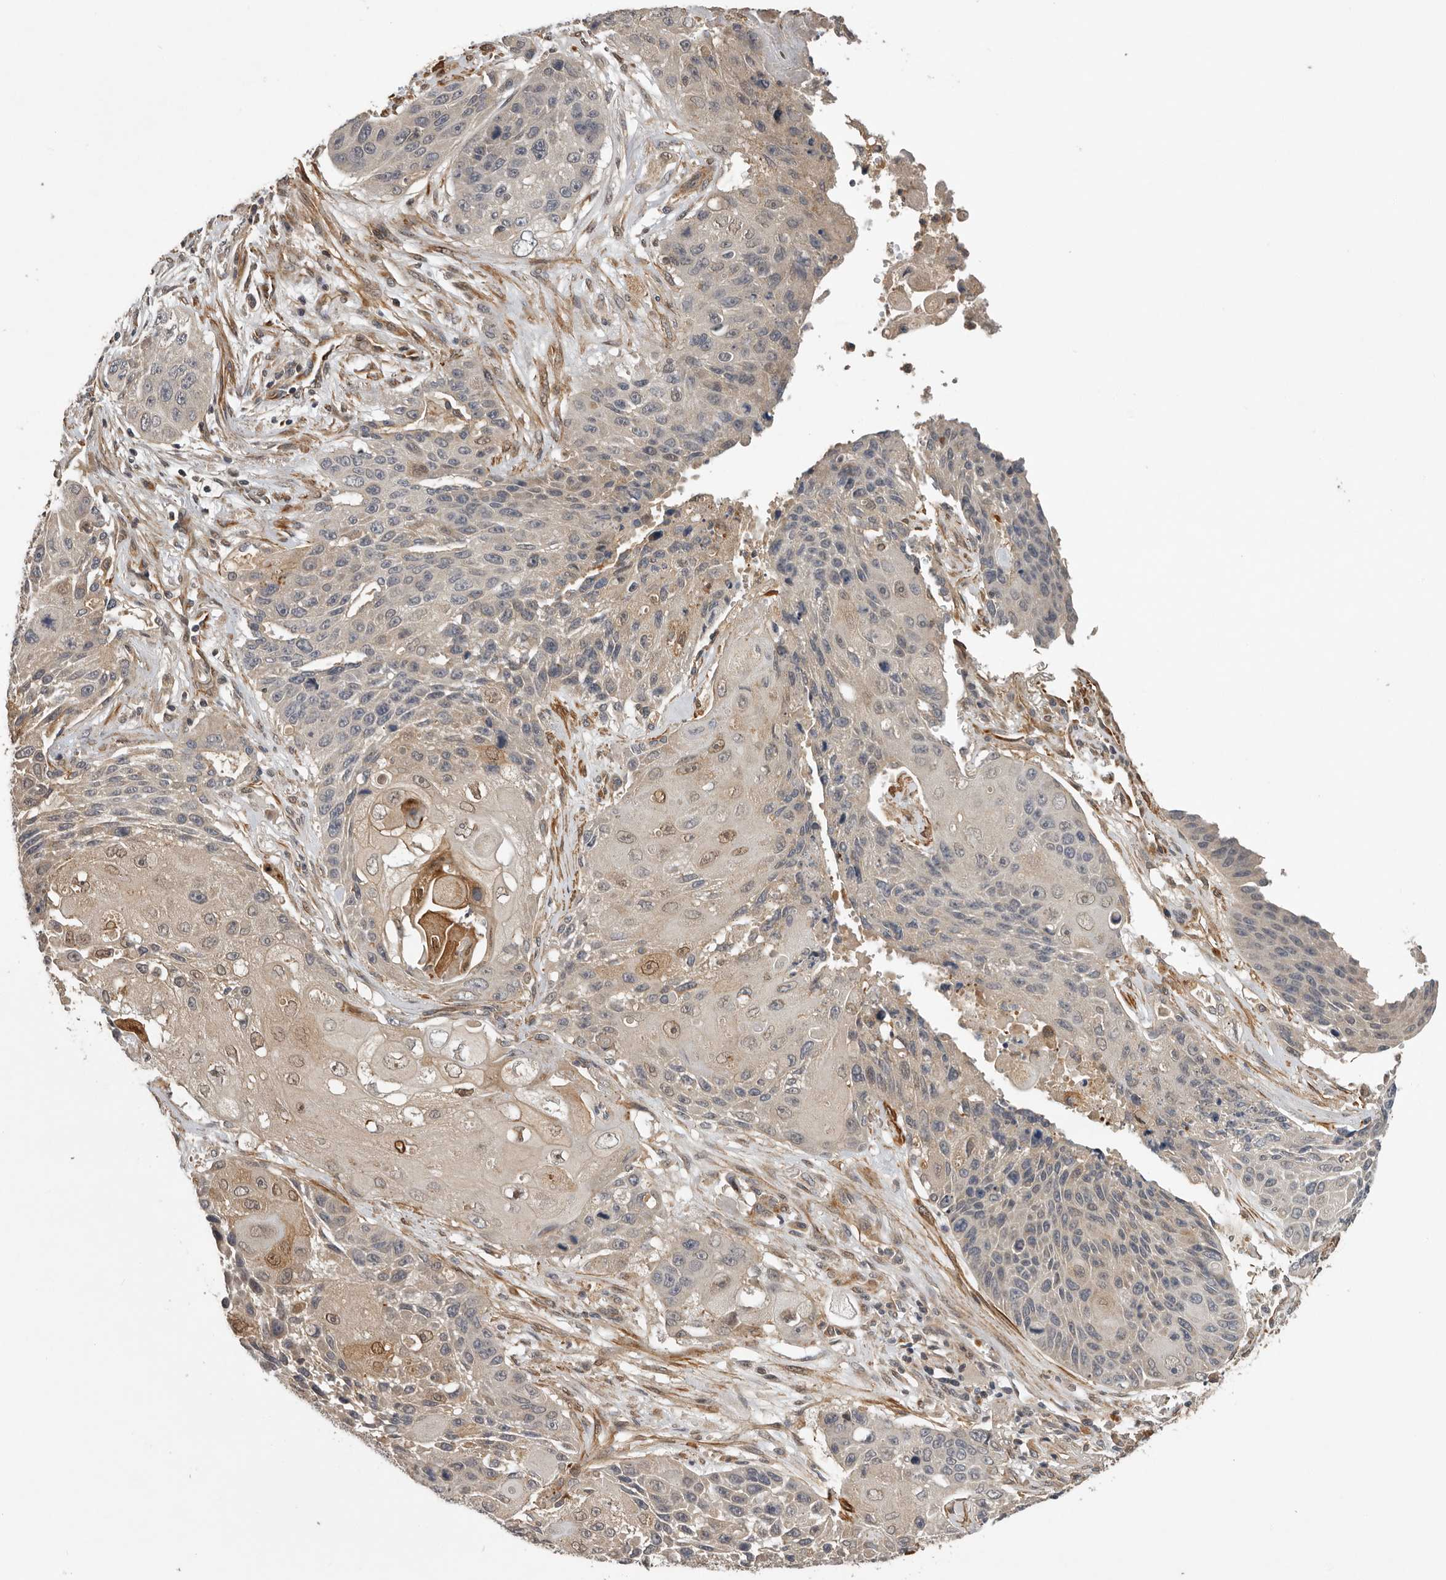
{"staining": {"intensity": "weak", "quantity": "<25%", "location": "cytoplasmic/membranous"}, "tissue": "lung cancer", "cell_type": "Tumor cells", "image_type": "cancer", "snomed": [{"axis": "morphology", "description": "Squamous cell carcinoma, NOS"}, {"axis": "topography", "description": "Lung"}], "caption": "An image of squamous cell carcinoma (lung) stained for a protein displays no brown staining in tumor cells.", "gene": "RNF157", "patient": {"sex": "male", "age": 61}}